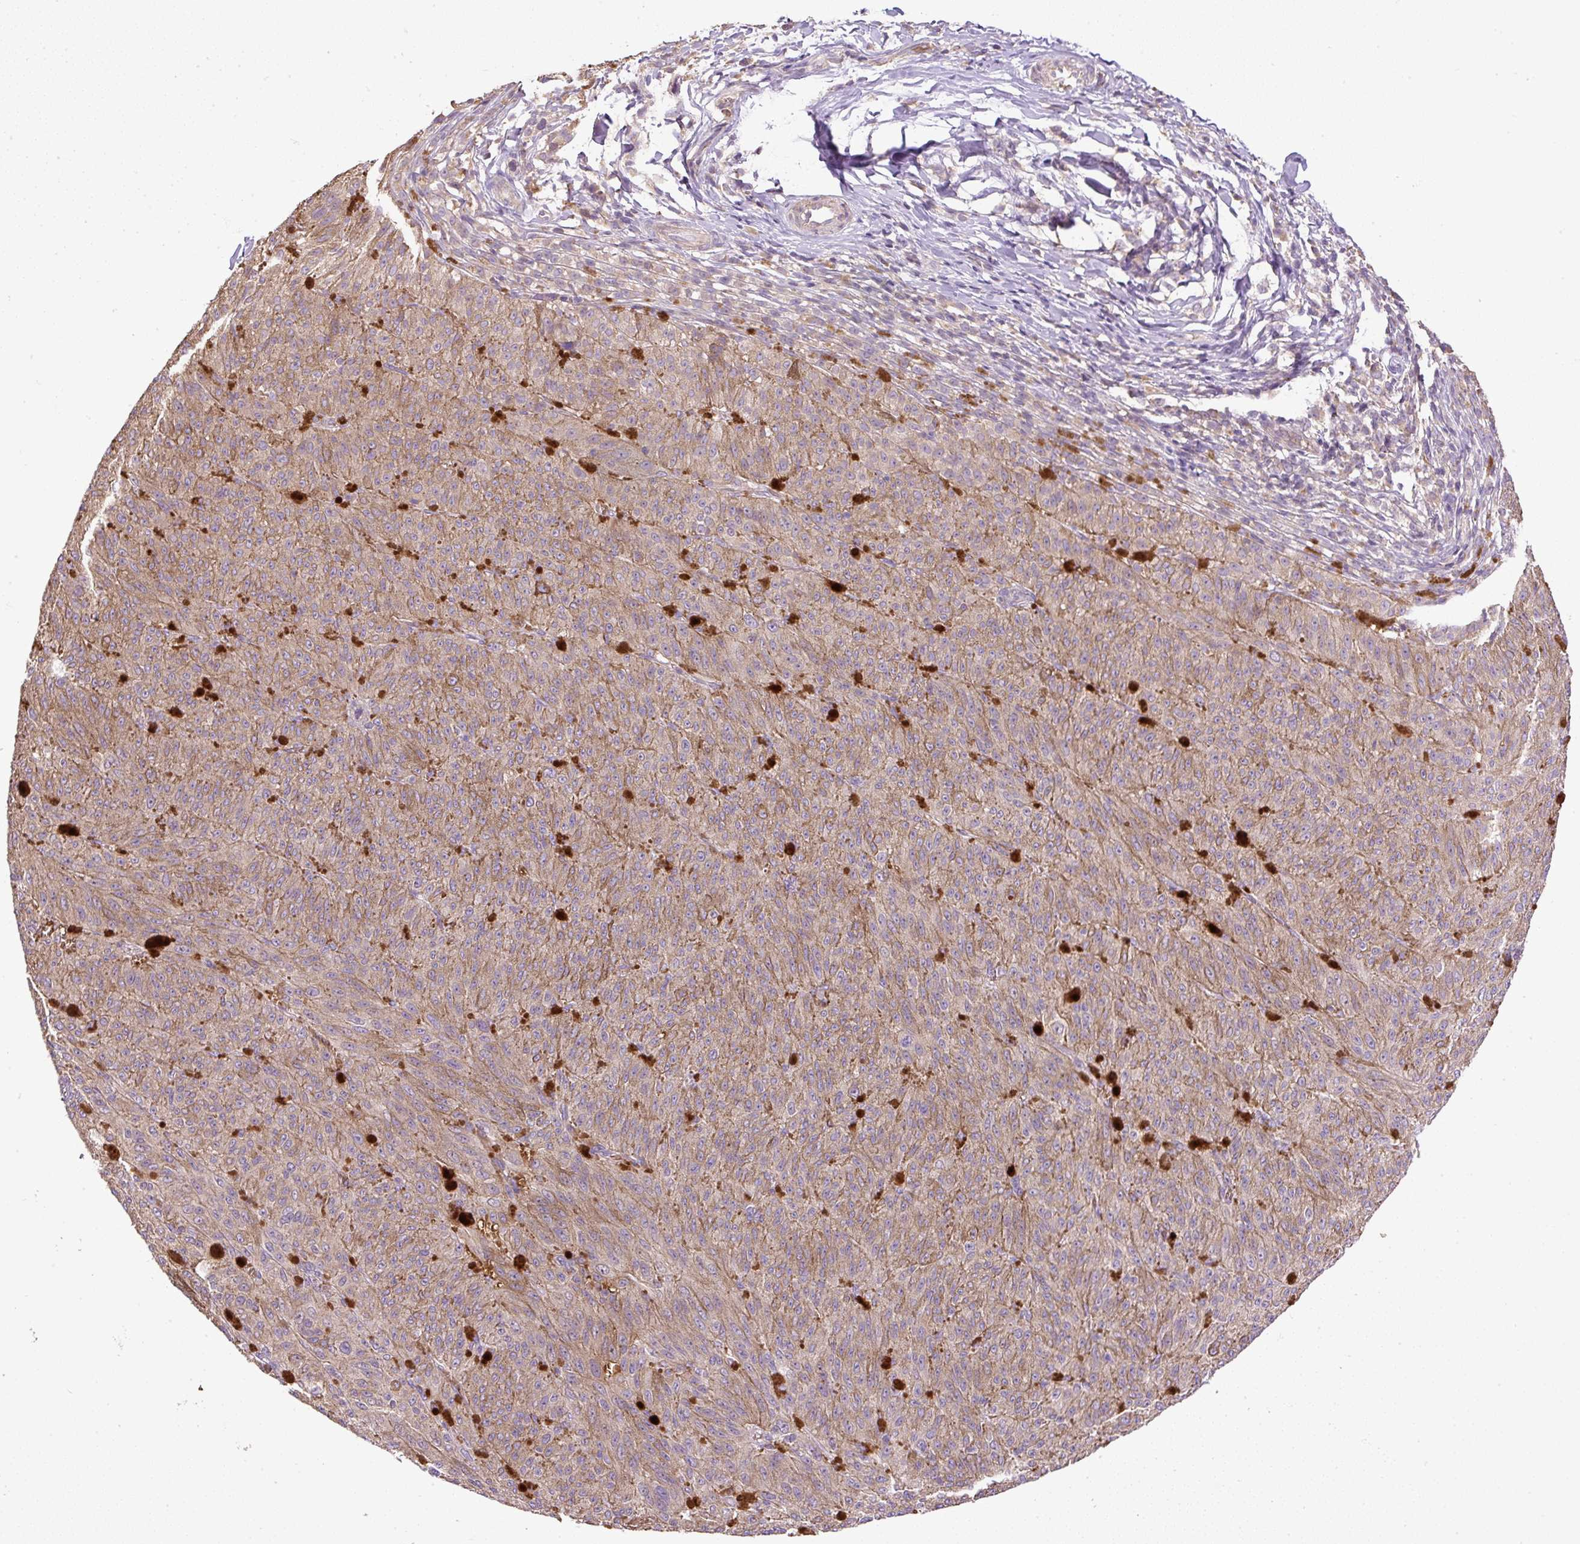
{"staining": {"intensity": "weak", "quantity": ">75%", "location": "cytoplasmic/membranous"}, "tissue": "melanoma", "cell_type": "Tumor cells", "image_type": "cancer", "snomed": [{"axis": "morphology", "description": "Malignant melanoma, NOS"}, {"axis": "topography", "description": "Skin"}], "caption": "Protein expression analysis of human malignant melanoma reveals weak cytoplasmic/membranous positivity in about >75% of tumor cells.", "gene": "CXCL13", "patient": {"sex": "female", "age": 52}}